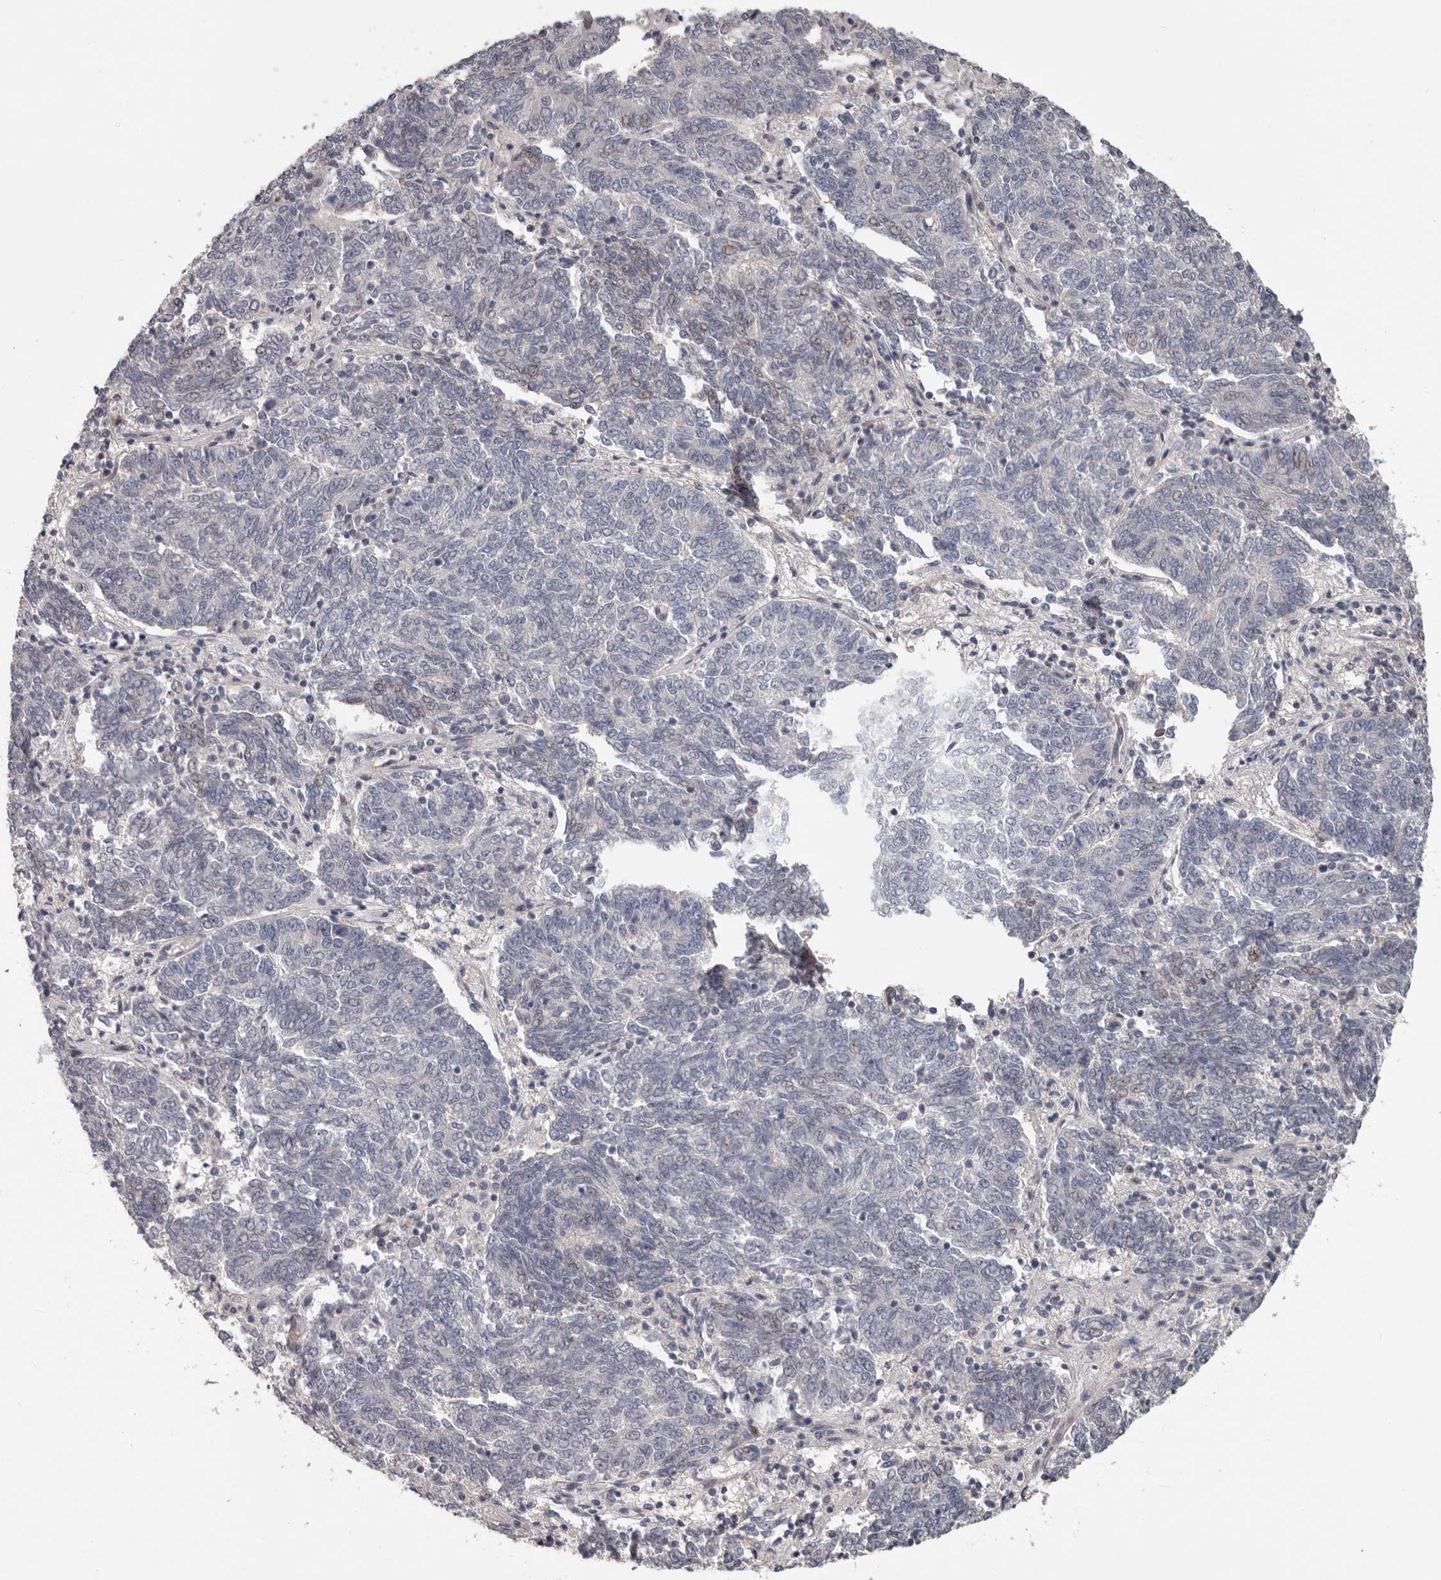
{"staining": {"intensity": "negative", "quantity": "none", "location": "none"}, "tissue": "endometrial cancer", "cell_type": "Tumor cells", "image_type": "cancer", "snomed": [{"axis": "morphology", "description": "Adenocarcinoma, NOS"}, {"axis": "topography", "description": "Endometrium"}], "caption": "High power microscopy image of an immunohistochemistry (IHC) histopathology image of endometrial cancer, revealing no significant staining in tumor cells. The staining was performed using DAB (3,3'-diaminobenzidine) to visualize the protein expression in brown, while the nuclei were stained in blue with hematoxylin (Magnification: 20x).", "gene": "RNF217", "patient": {"sex": "female", "age": 80}}